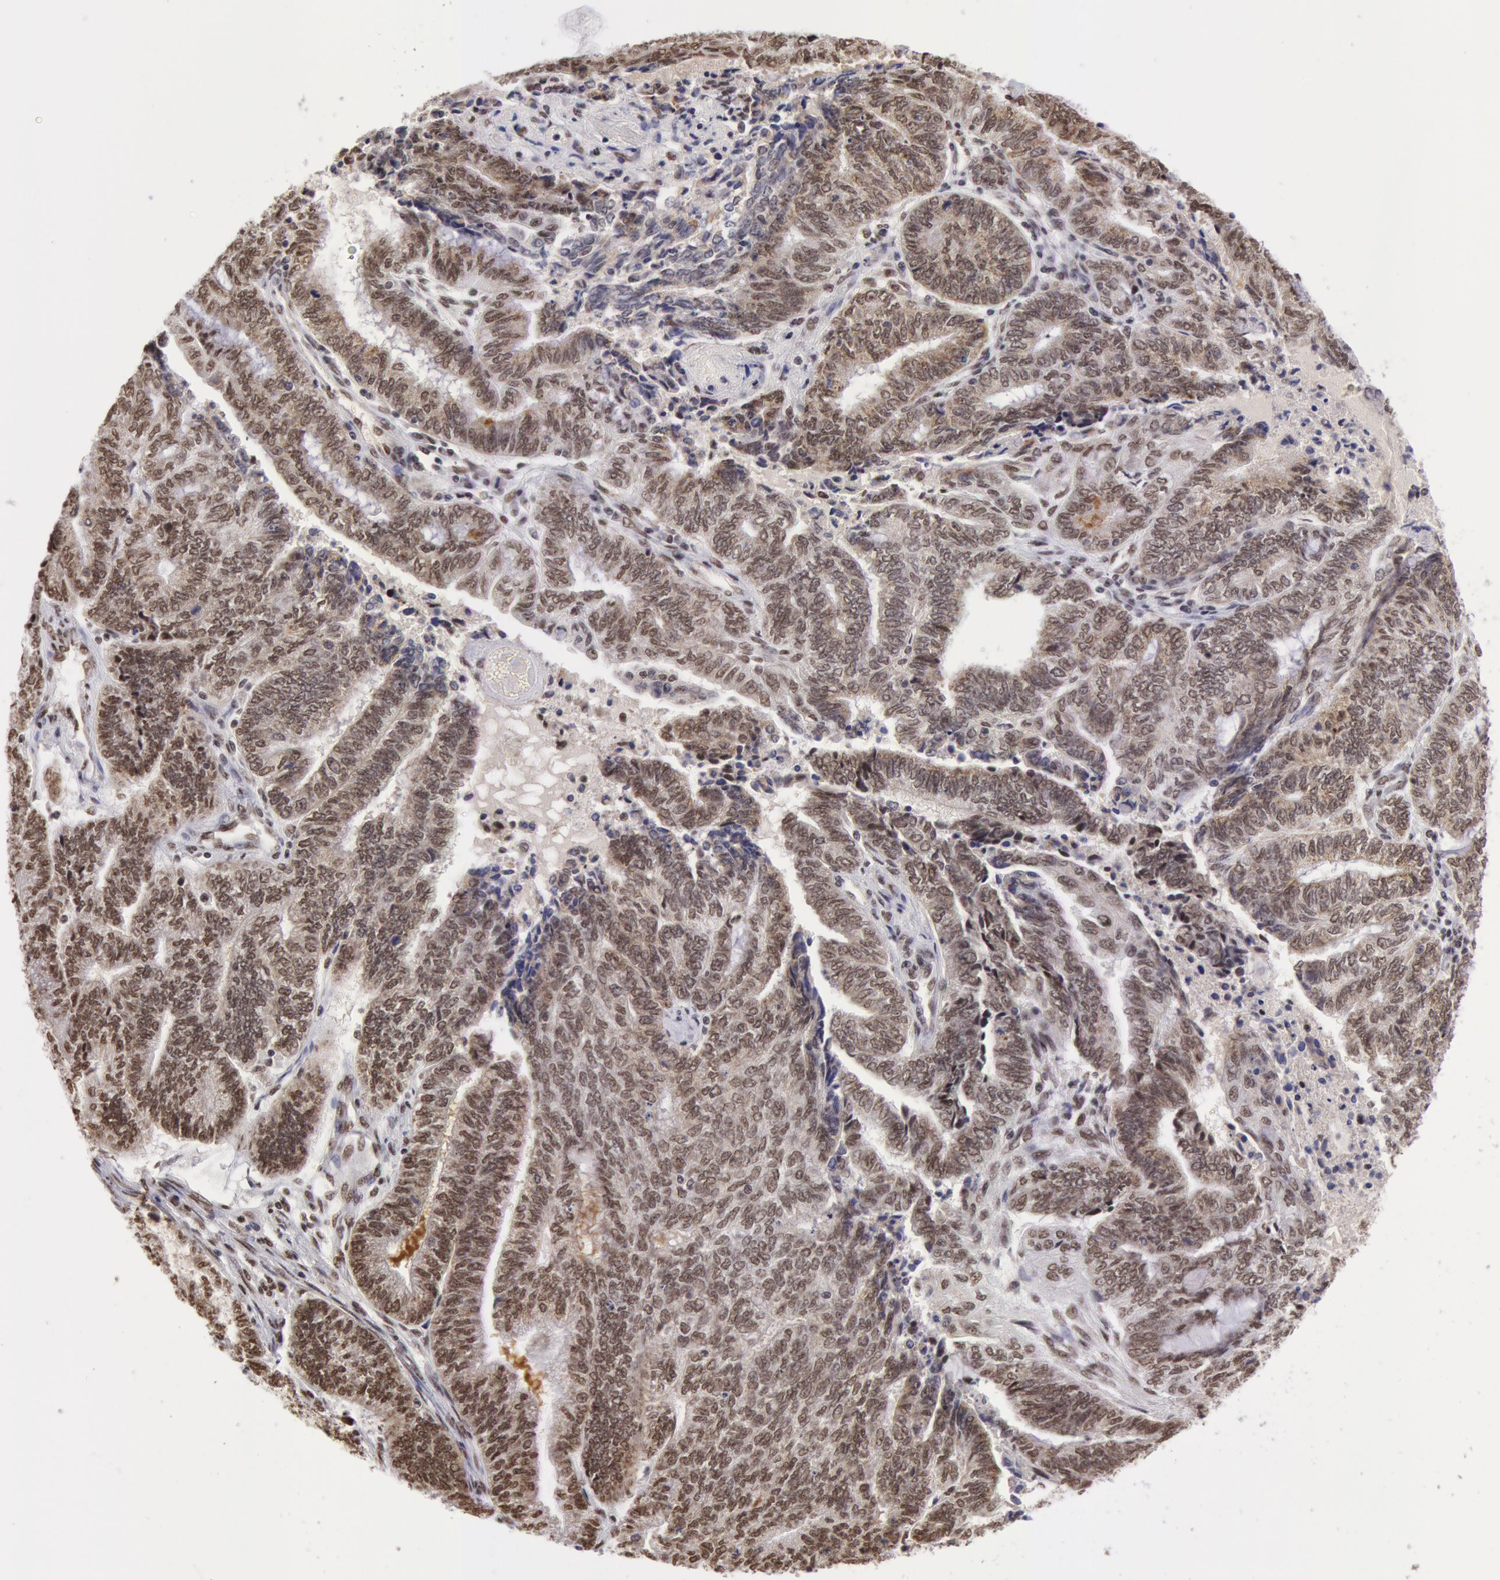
{"staining": {"intensity": "strong", "quantity": ">75%", "location": "cytoplasmic/membranous,nuclear"}, "tissue": "endometrial cancer", "cell_type": "Tumor cells", "image_type": "cancer", "snomed": [{"axis": "morphology", "description": "Adenocarcinoma, NOS"}, {"axis": "topography", "description": "Uterus"}, {"axis": "topography", "description": "Endometrium"}], "caption": "DAB (3,3'-diaminobenzidine) immunohistochemical staining of adenocarcinoma (endometrial) exhibits strong cytoplasmic/membranous and nuclear protein staining in approximately >75% of tumor cells.", "gene": "VRTN", "patient": {"sex": "female", "age": 70}}